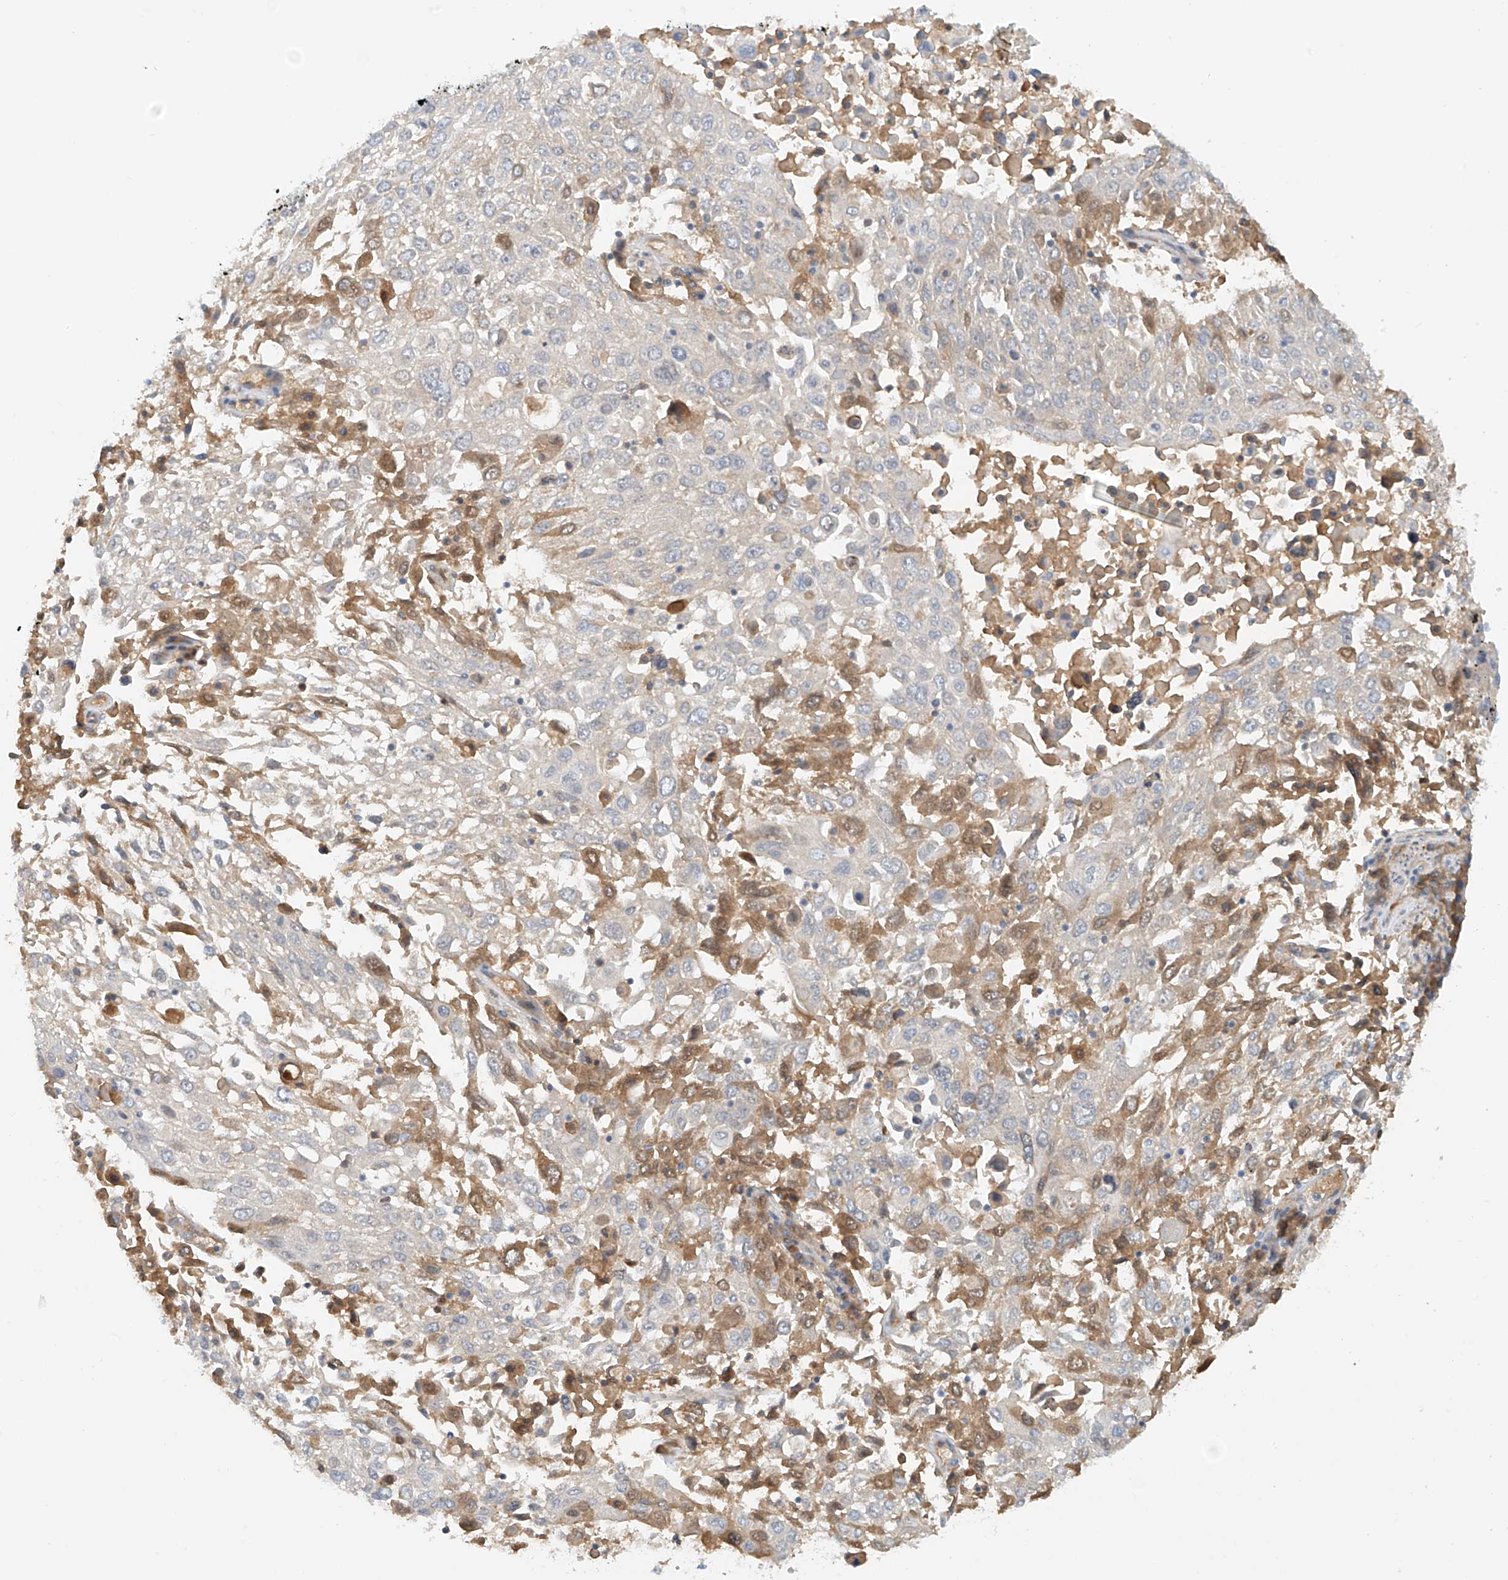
{"staining": {"intensity": "negative", "quantity": "none", "location": "none"}, "tissue": "lung cancer", "cell_type": "Tumor cells", "image_type": "cancer", "snomed": [{"axis": "morphology", "description": "Squamous cell carcinoma, NOS"}, {"axis": "topography", "description": "Lung"}], "caption": "DAB immunohistochemical staining of lung squamous cell carcinoma demonstrates no significant expression in tumor cells.", "gene": "LYRM9", "patient": {"sex": "male", "age": 65}}